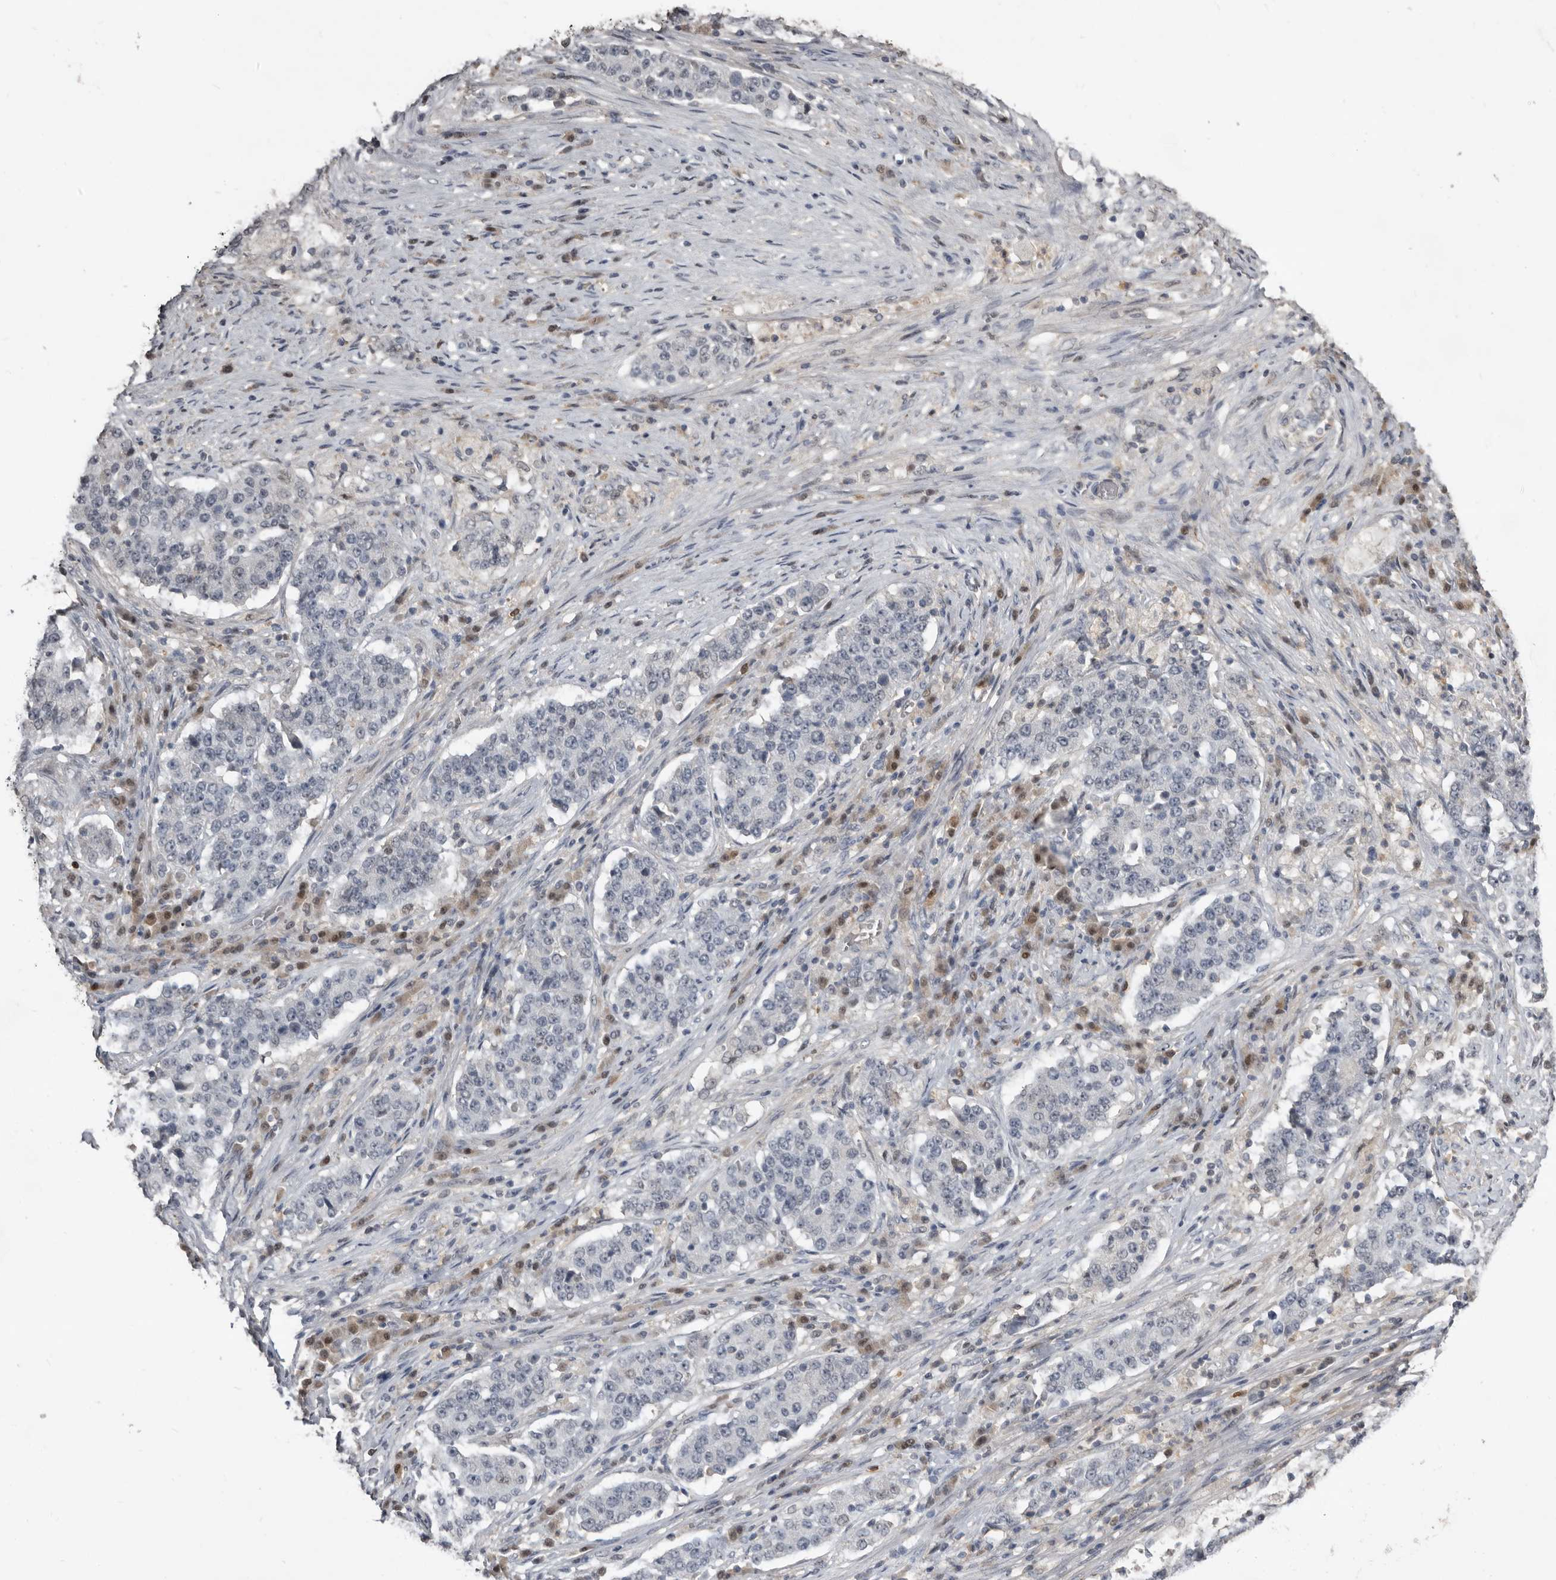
{"staining": {"intensity": "negative", "quantity": "none", "location": "none"}, "tissue": "stomach cancer", "cell_type": "Tumor cells", "image_type": "cancer", "snomed": [{"axis": "morphology", "description": "Adenocarcinoma, NOS"}, {"axis": "topography", "description": "Stomach"}], "caption": "The IHC histopathology image has no significant positivity in tumor cells of stomach cancer (adenocarcinoma) tissue.", "gene": "RBKS", "patient": {"sex": "male", "age": 59}}